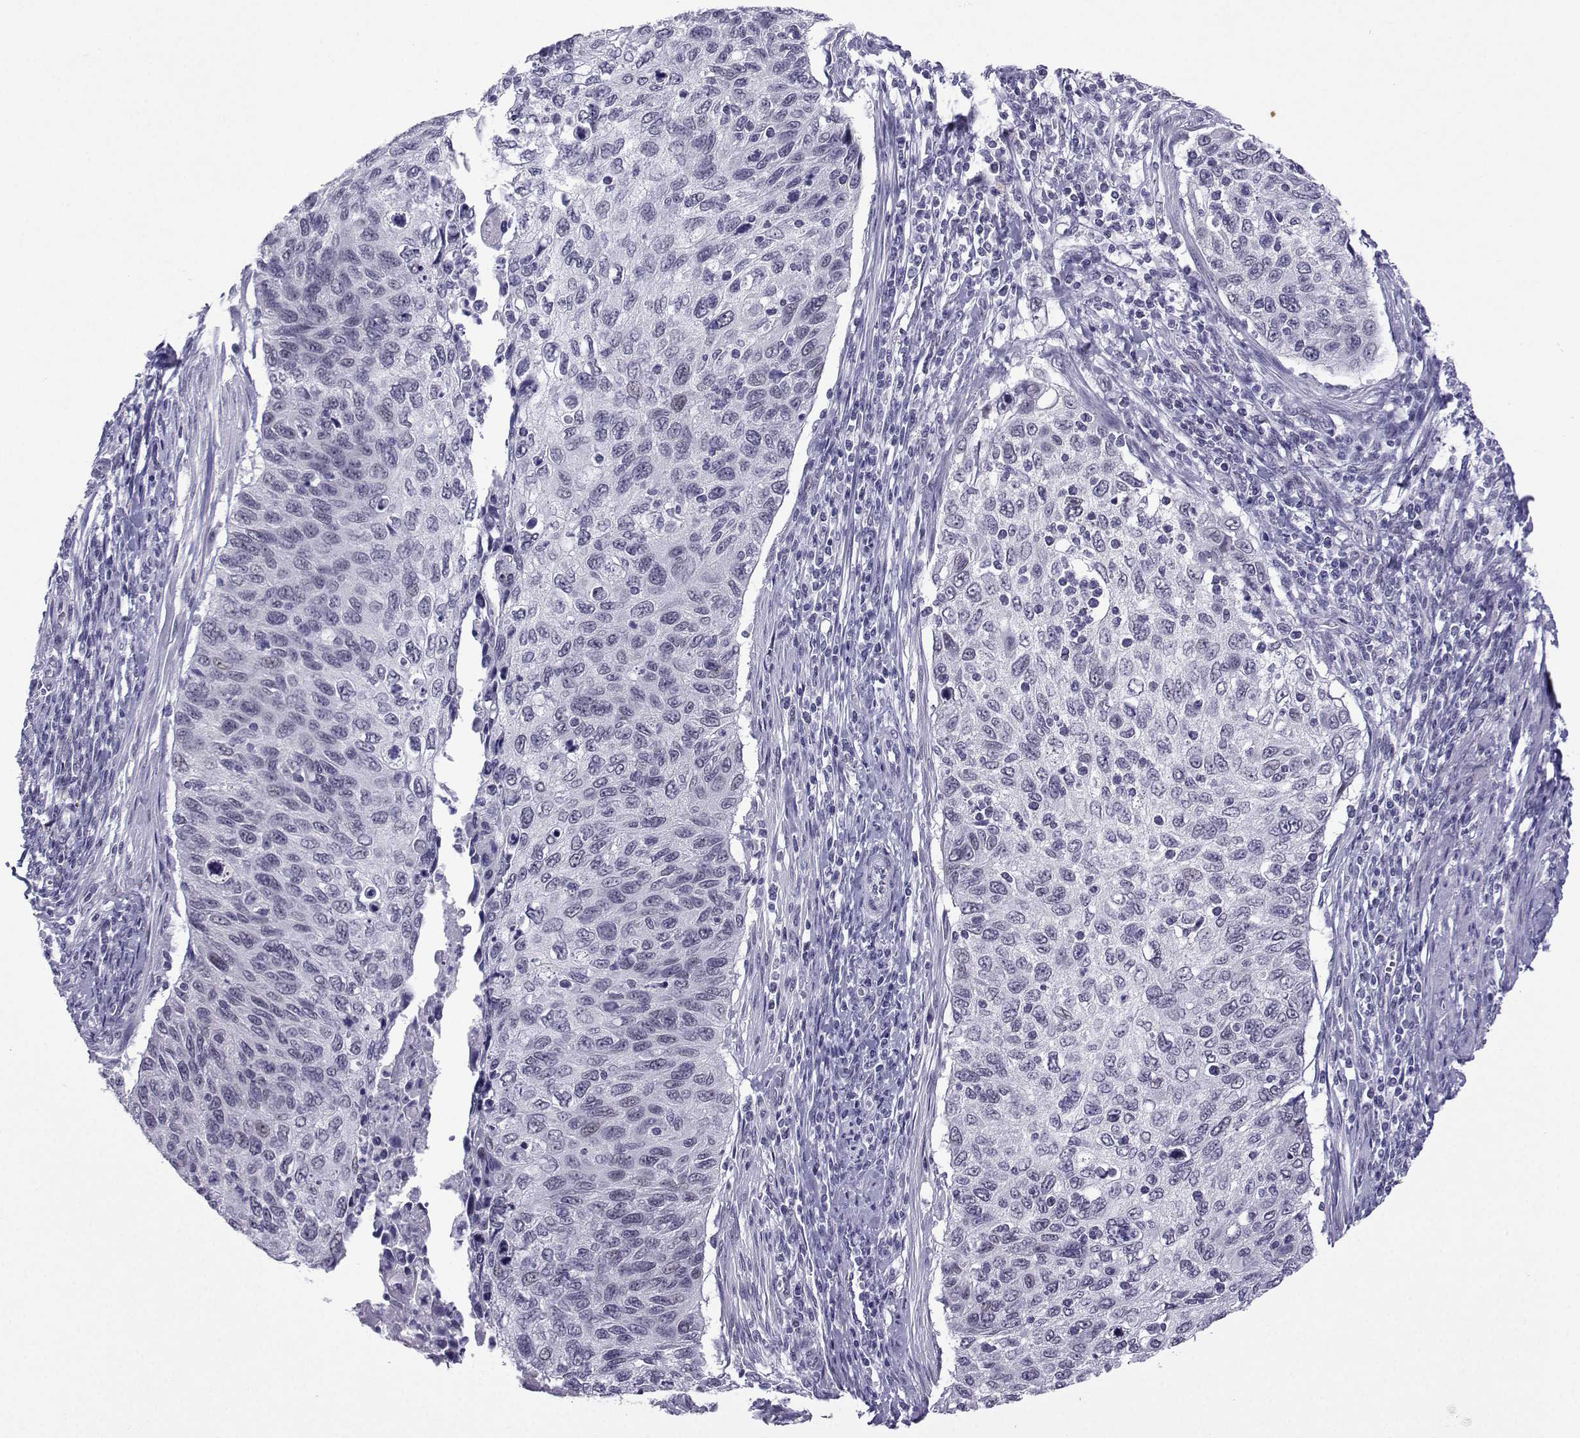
{"staining": {"intensity": "negative", "quantity": "none", "location": "none"}, "tissue": "cervical cancer", "cell_type": "Tumor cells", "image_type": "cancer", "snomed": [{"axis": "morphology", "description": "Squamous cell carcinoma, NOS"}, {"axis": "topography", "description": "Cervix"}], "caption": "The histopathology image exhibits no significant staining in tumor cells of cervical cancer (squamous cell carcinoma).", "gene": "LORICRIN", "patient": {"sex": "female", "age": 70}}